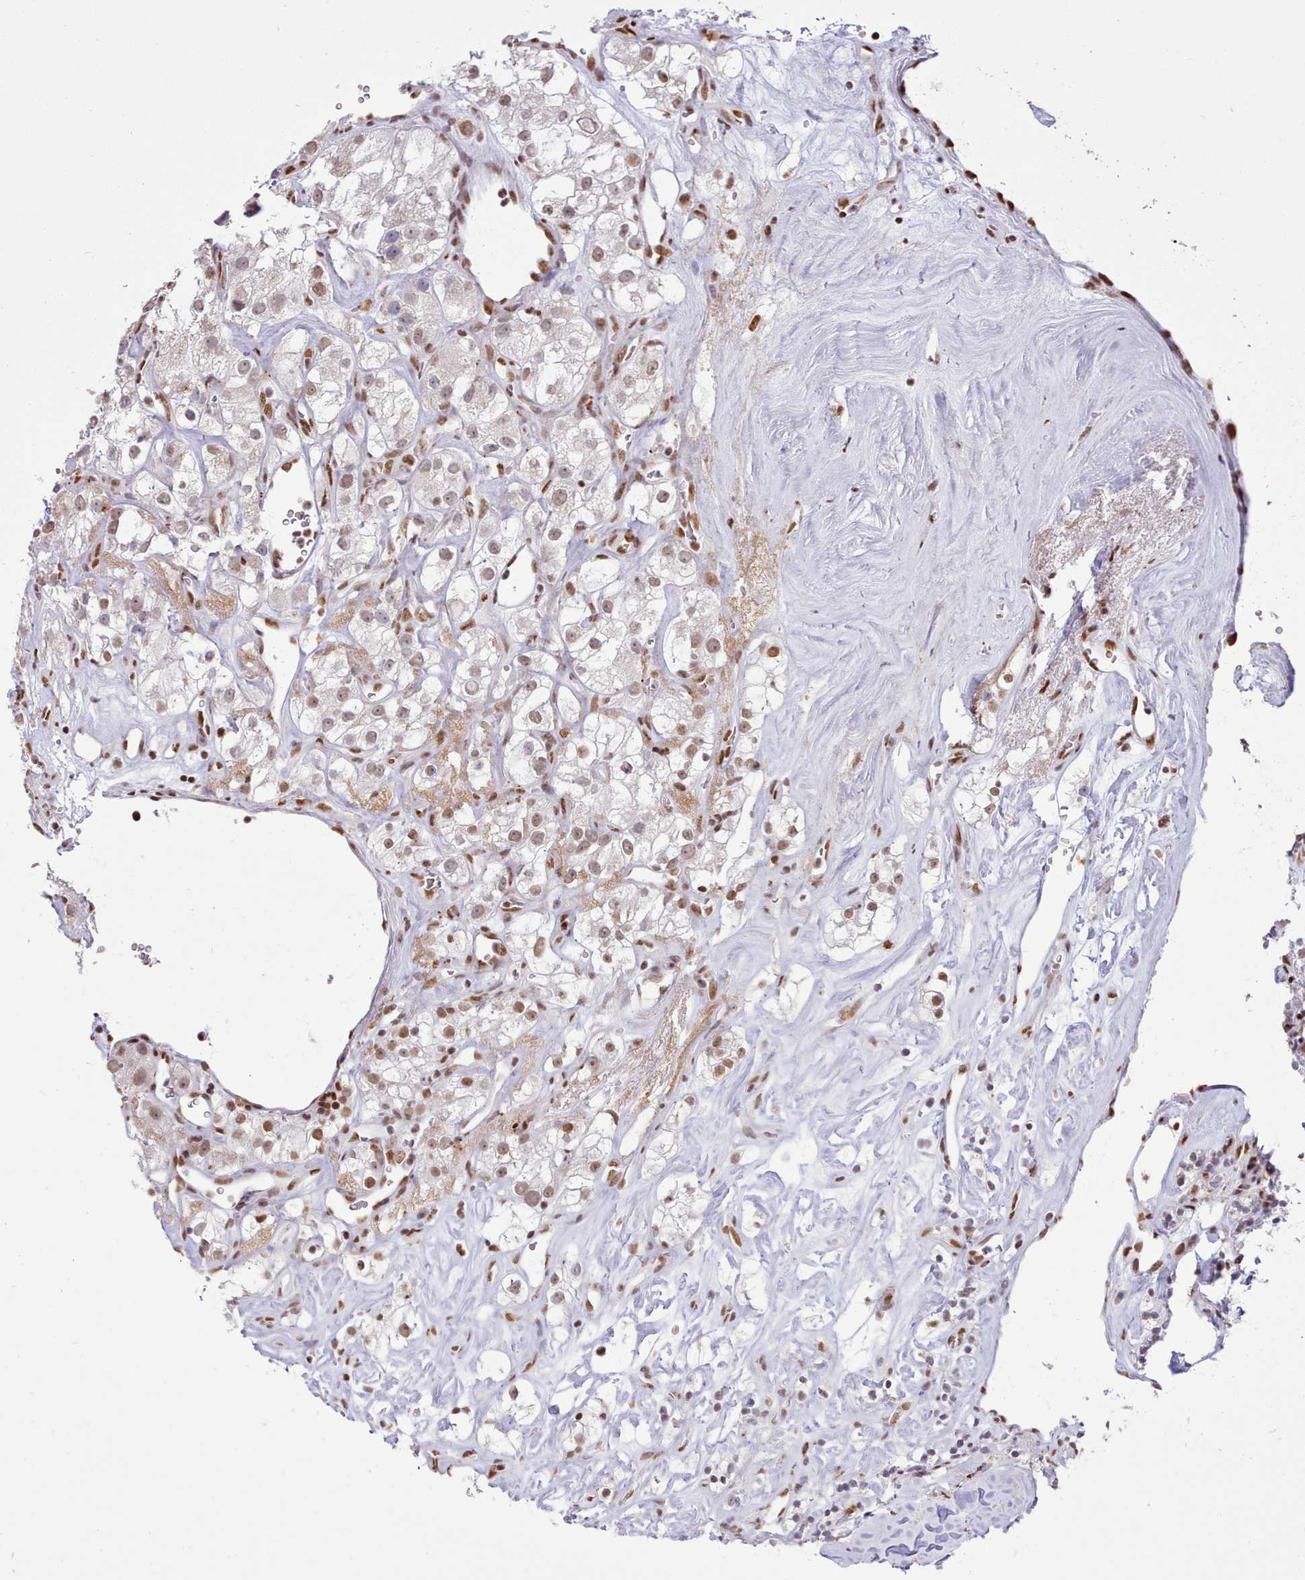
{"staining": {"intensity": "moderate", "quantity": "25%-75%", "location": "nuclear"}, "tissue": "renal cancer", "cell_type": "Tumor cells", "image_type": "cancer", "snomed": [{"axis": "morphology", "description": "Adenocarcinoma, NOS"}, {"axis": "topography", "description": "Kidney"}], "caption": "An image showing moderate nuclear positivity in approximately 25%-75% of tumor cells in adenocarcinoma (renal), as visualized by brown immunohistochemical staining.", "gene": "TAF15", "patient": {"sex": "male", "age": 77}}